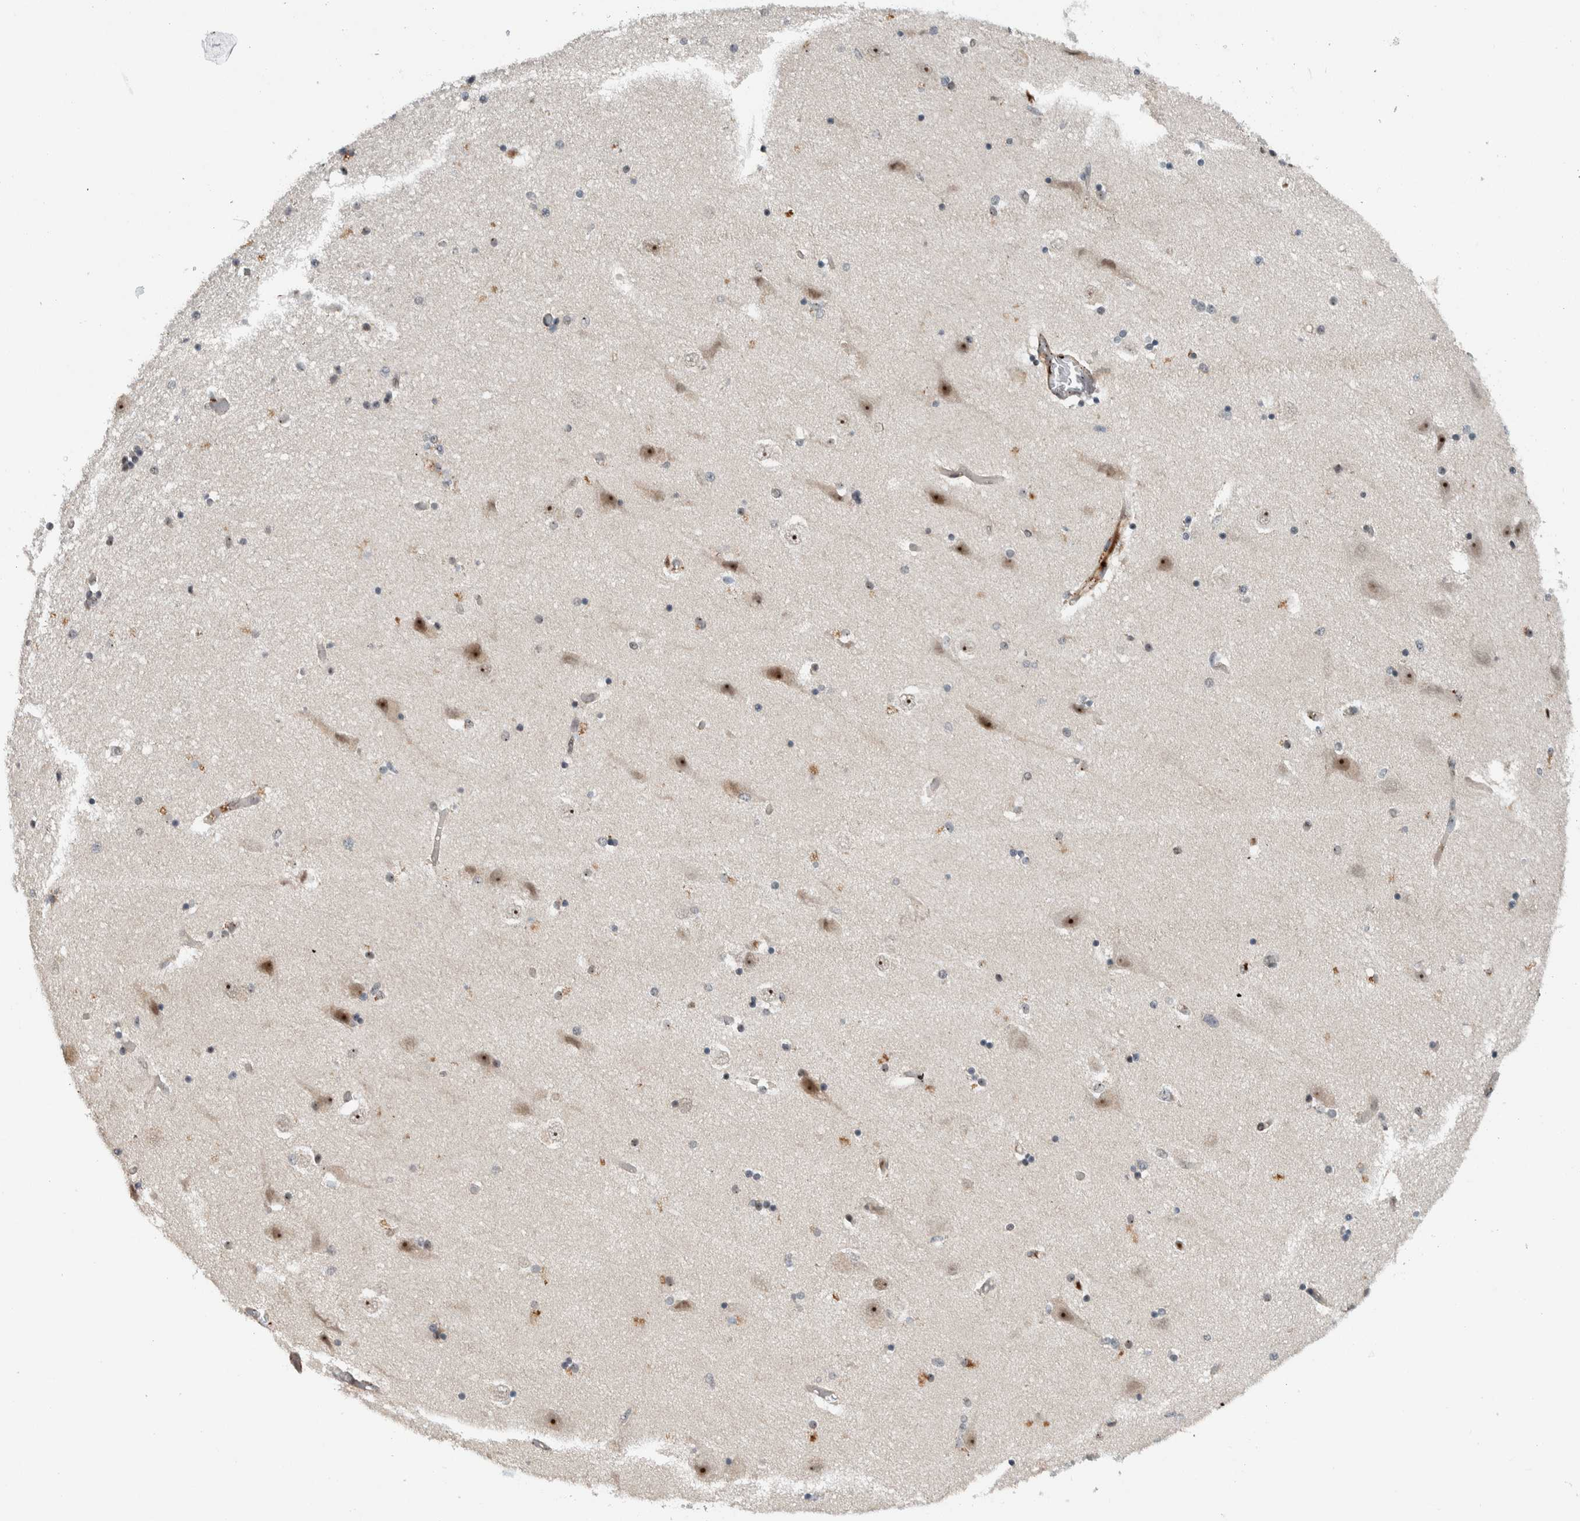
{"staining": {"intensity": "negative", "quantity": "none", "location": "none"}, "tissue": "hippocampus", "cell_type": "Glial cells", "image_type": "normal", "snomed": [{"axis": "morphology", "description": "Normal tissue, NOS"}, {"axis": "topography", "description": "Hippocampus"}], "caption": "Immunohistochemical staining of normal hippocampus shows no significant staining in glial cells. (DAB immunohistochemistry, high magnification).", "gene": "ZFP91", "patient": {"sex": "female", "age": 54}}